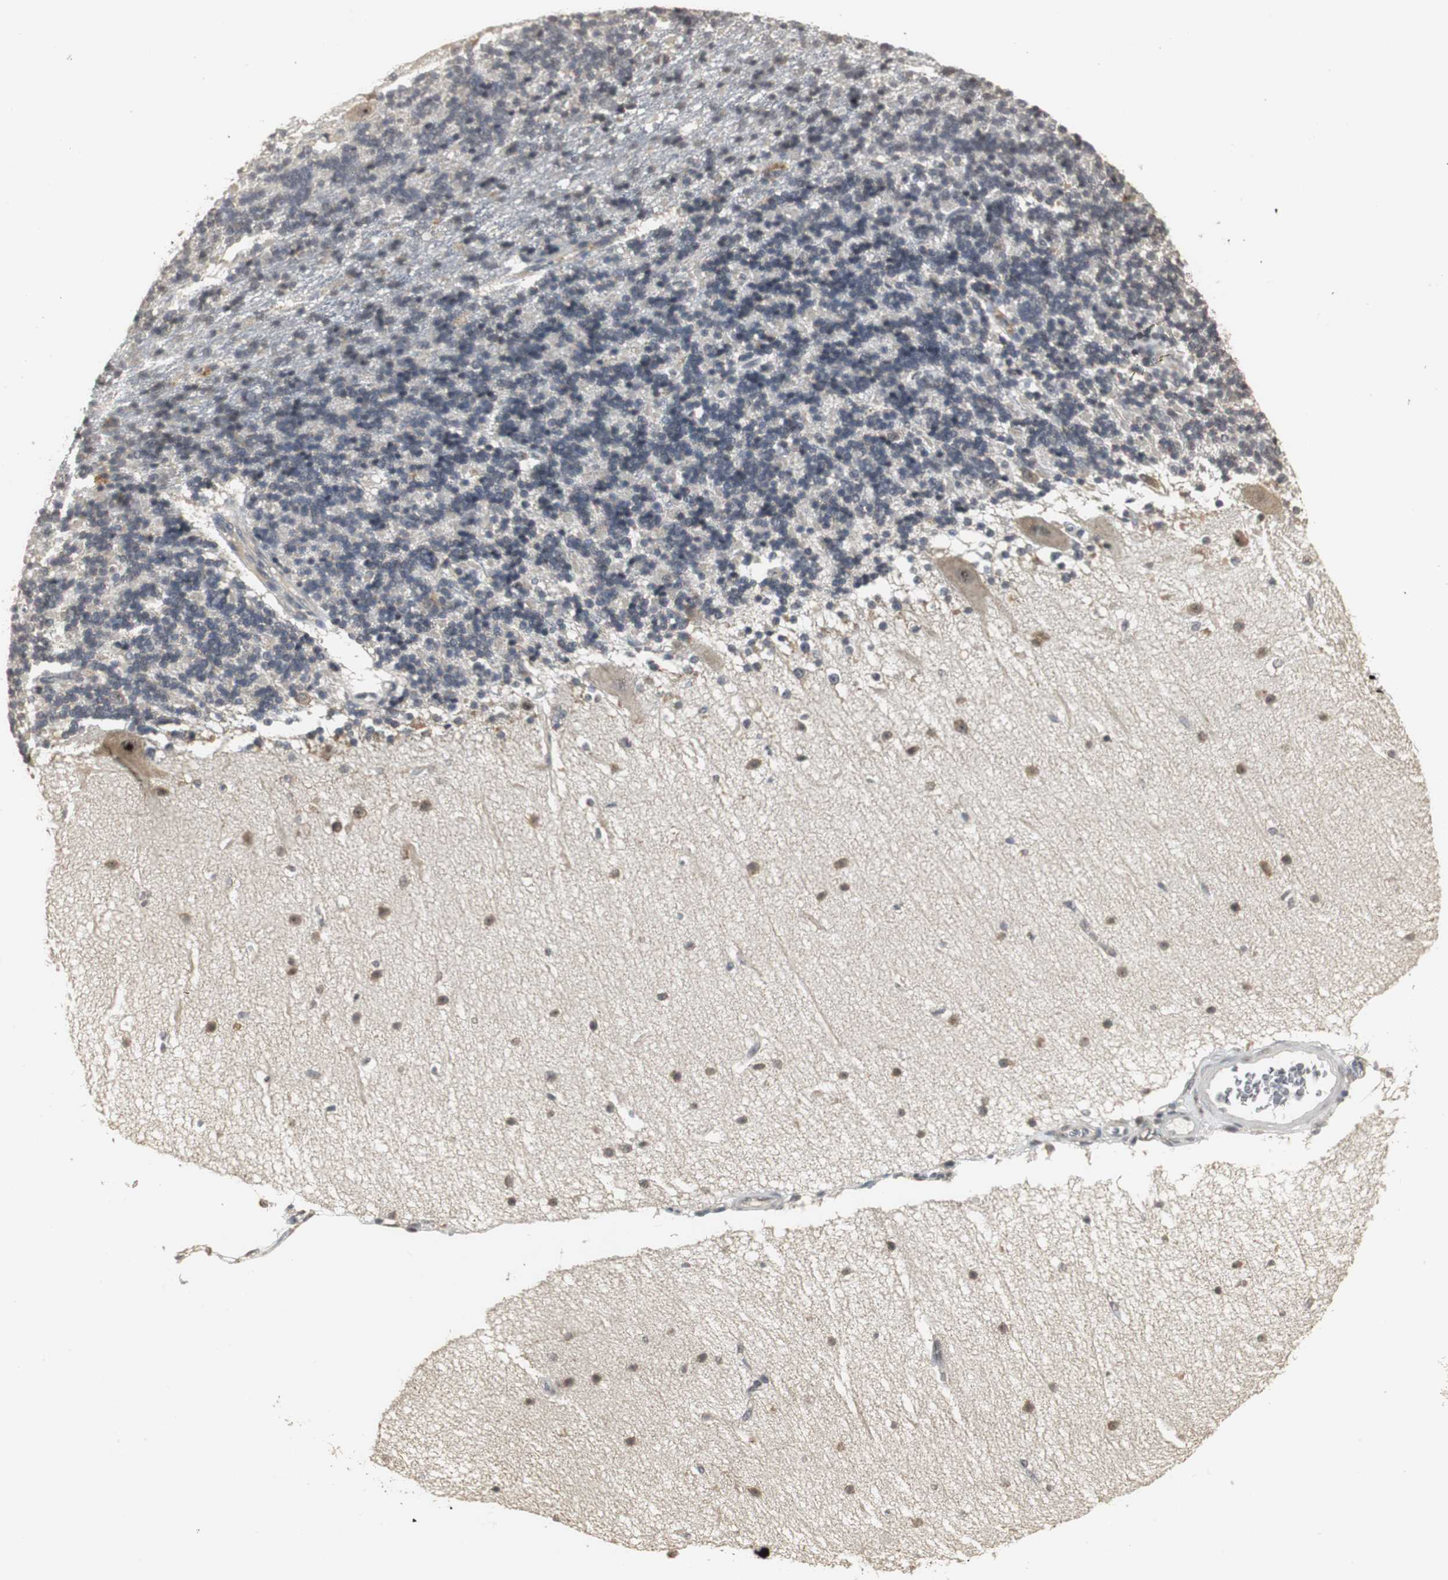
{"staining": {"intensity": "weak", "quantity": "25%-75%", "location": "cytoplasmic/membranous,nuclear"}, "tissue": "cerebellum", "cell_type": "Cells in granular layer", "image_type": "normal", "snomed": [{"axis": "morphology", "description": "Normal tissue, NOS"}, {"axis": "topography", "description": "Cerebellum"}], "caption": "This image shows normal cerebellum stained with immunohistochemistry (IHC) to label a protein in brown. The cytoplasmic/membranous,nuclear of cells in granular layer show weak positivity for the protein. Nuclei are counter-stained blue.", "gene": "ELOA", "patient": {"sex": "female", "age": 54}}